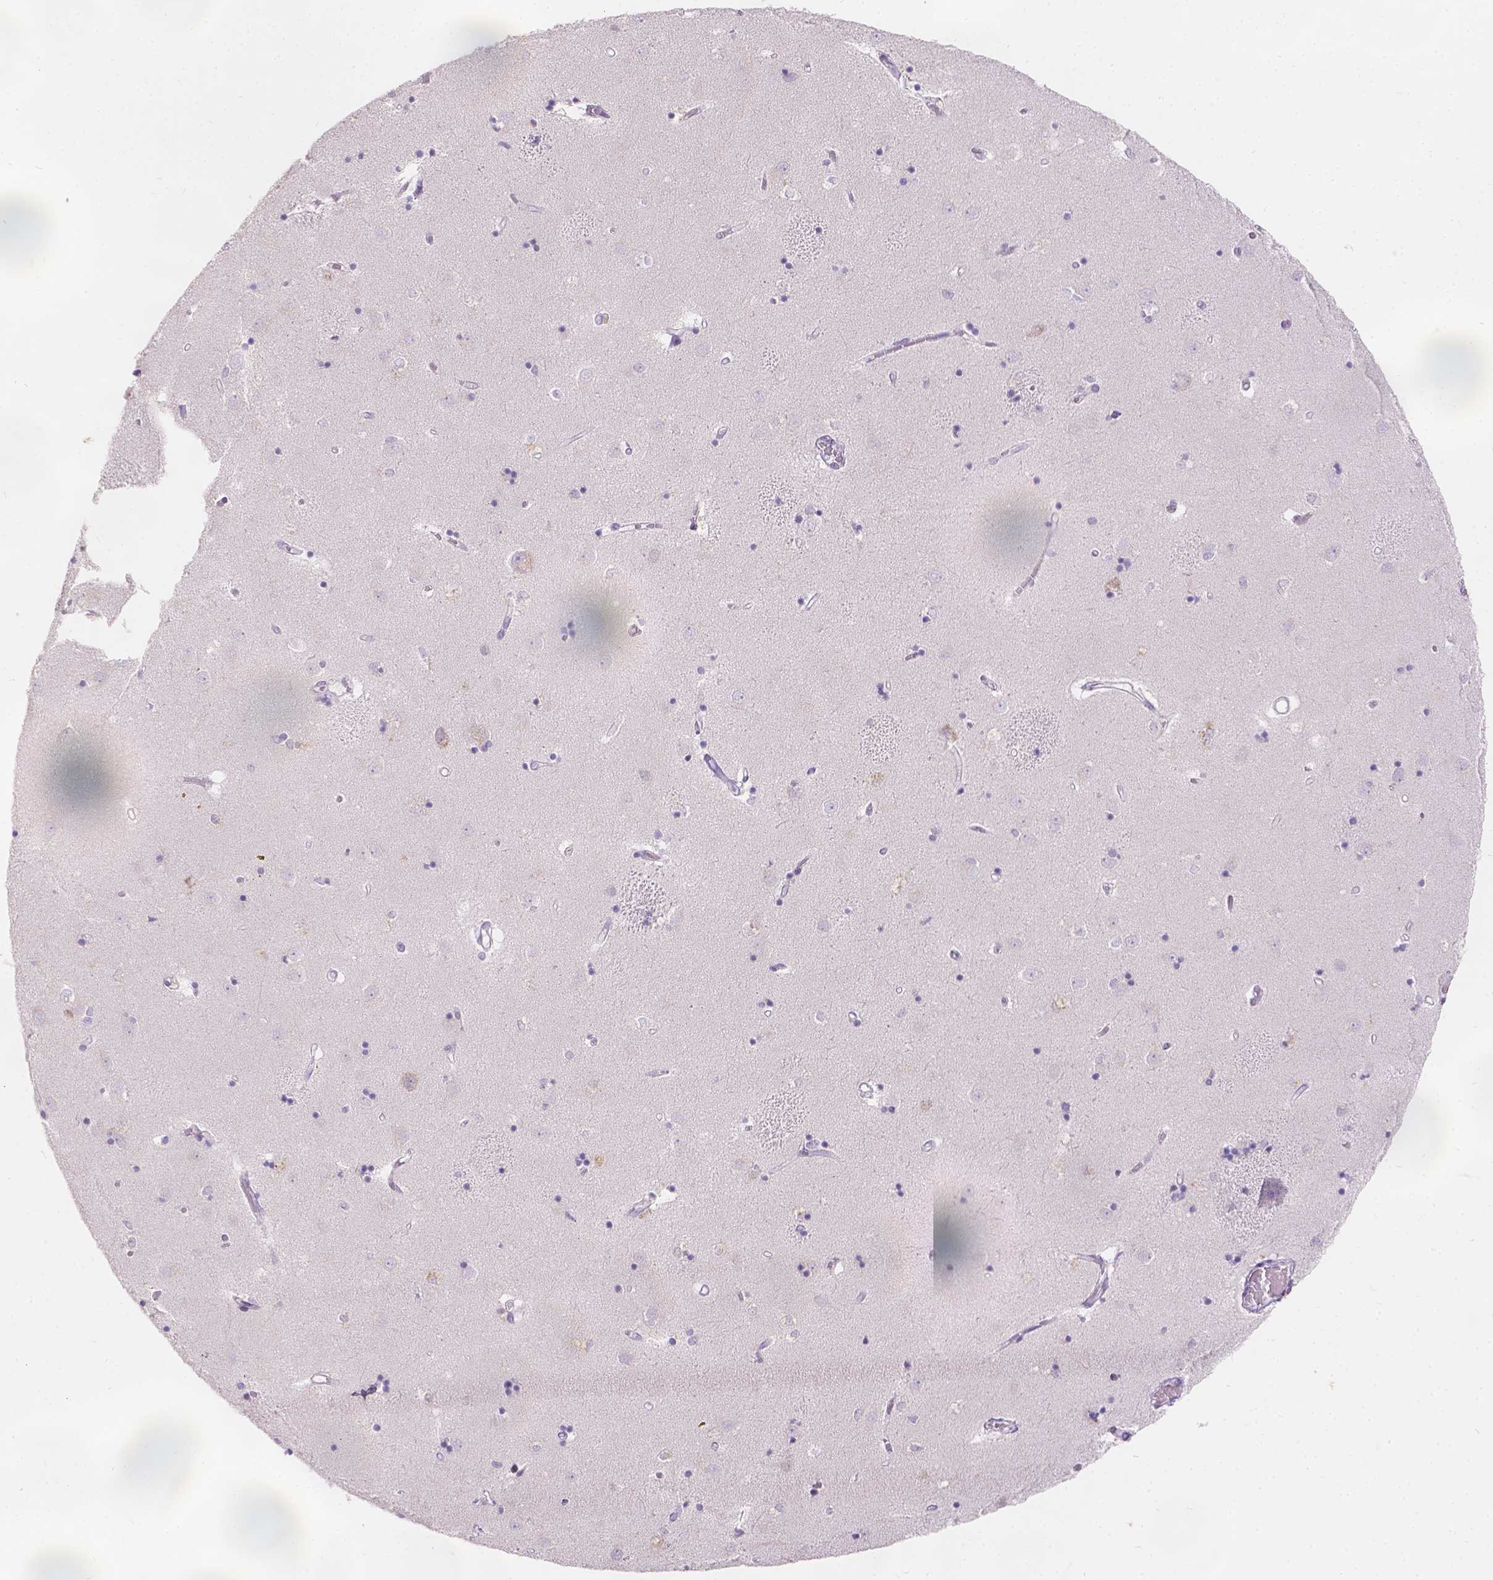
{"staining": {"intensity": "negative", "quantity": "none", "location": "none"}, "tissue": "caudate", "cell_type": "Glial cells", "image_type": "normal", "snomed": [{"axis": "morphology", "description": "Normal tissue, NOS"}, {"axis": "topography", "description": "Lateral ventricle wall"}], "caption": "This photomicrograph is of normal caudate stained with IHC to label a protein in brown with the nuclei are counter-stained blue. There is no expression in glial cells.", "gene": "HTN3", "patient": {"sex": "male", "age": 54}}